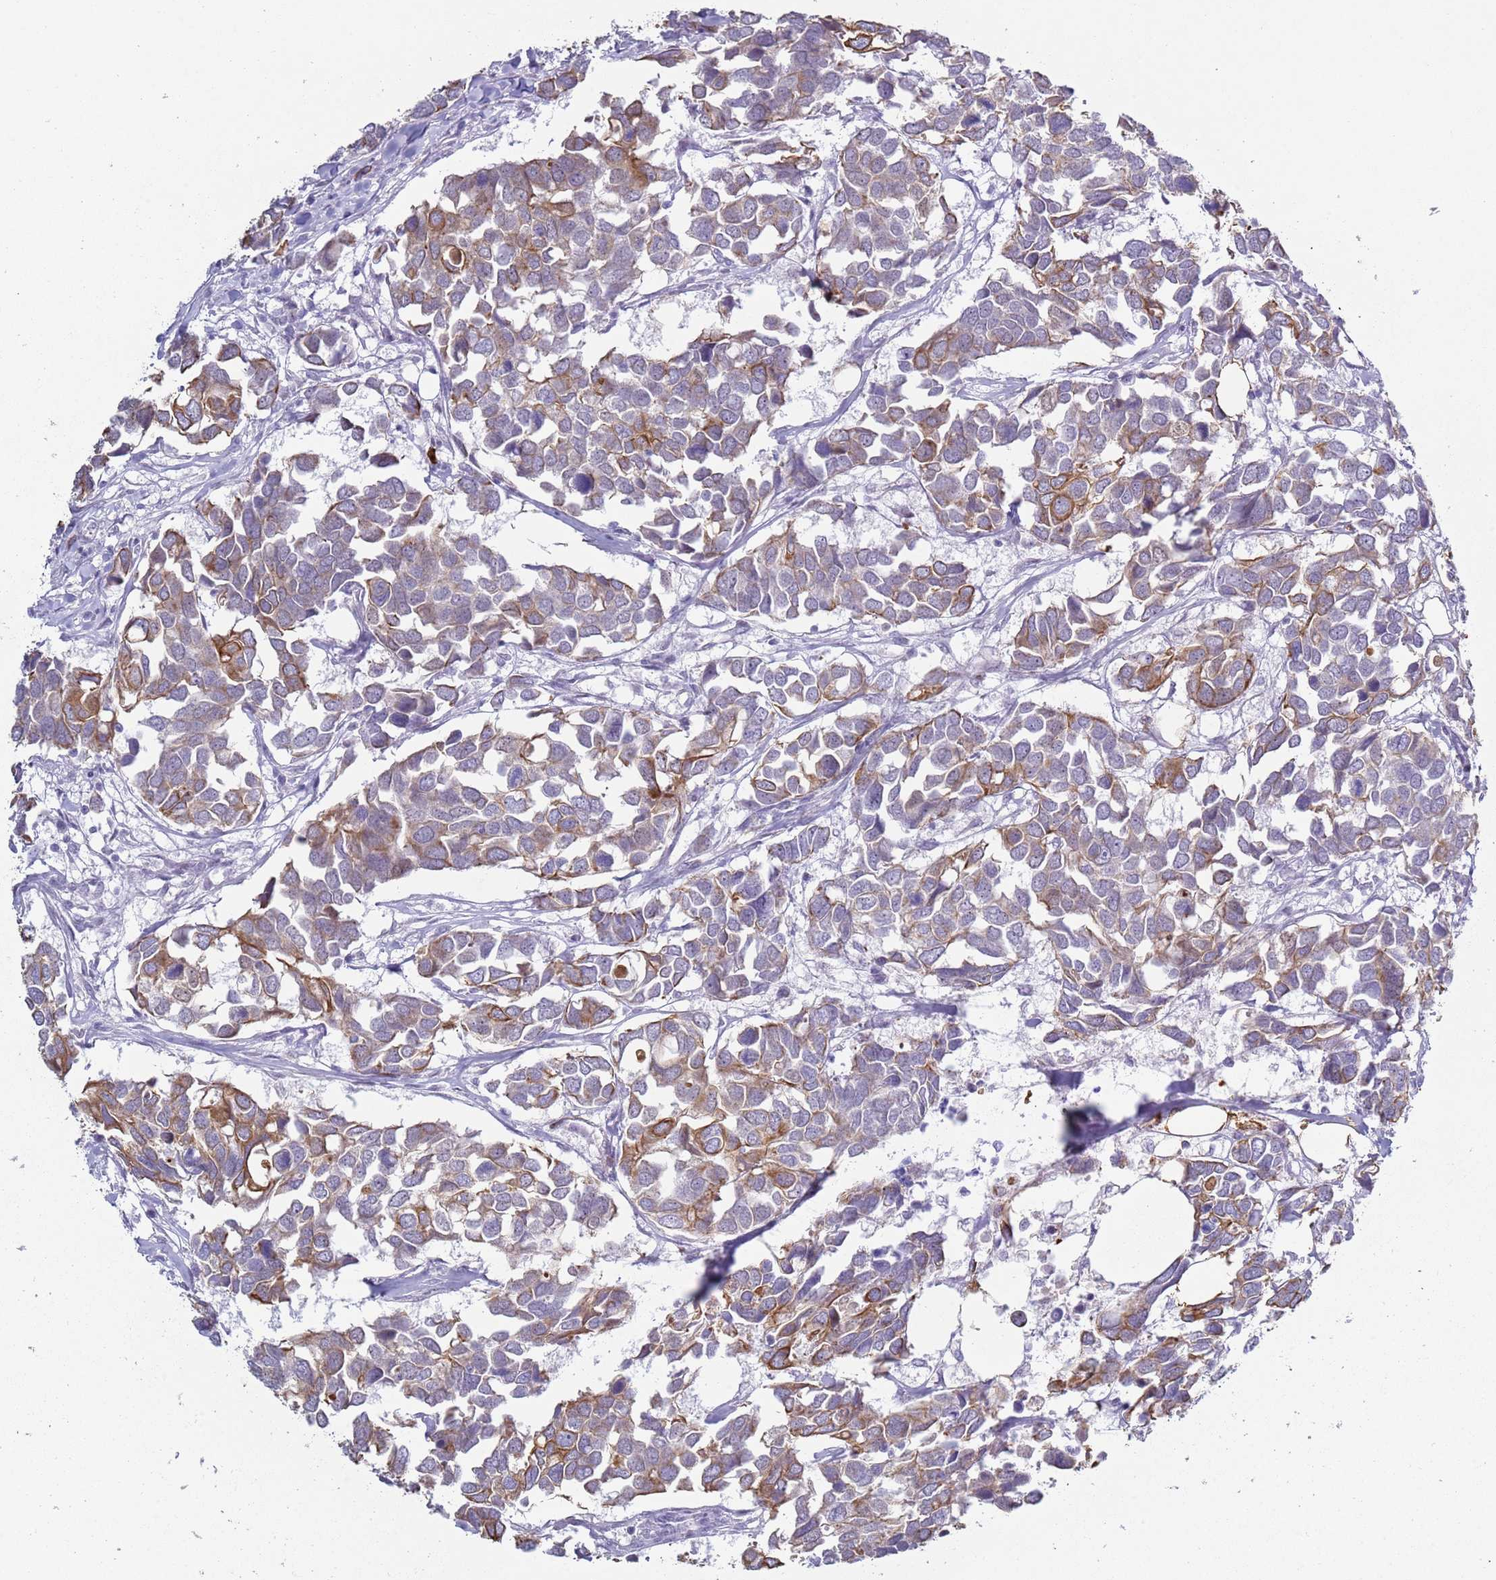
{"staining": {"intensity": "moderate", "quantity": "25%-75%", "location": "cytoplasmic/membranous"}, "tissue": "breast cancer", "cell_type": "Tumor cells", "image_type": "cancer", "snomed": [{"axis": "morphology", "description": "Duct carcinoma"}, {"axis": "topography", "description": "Breast"}], "caption": "Immunohistochemistry (DAB) staining of human breast infiltrating ductal carcinoma reveals moderate cytoplasmic/membranous protein expression in about 25%-75% of tumor cells. (DAB IHC, brown staining for protein, blue staining for nuclei).", "gene": "NPAP1", "patient": {"sex": "female", "age": 83}}